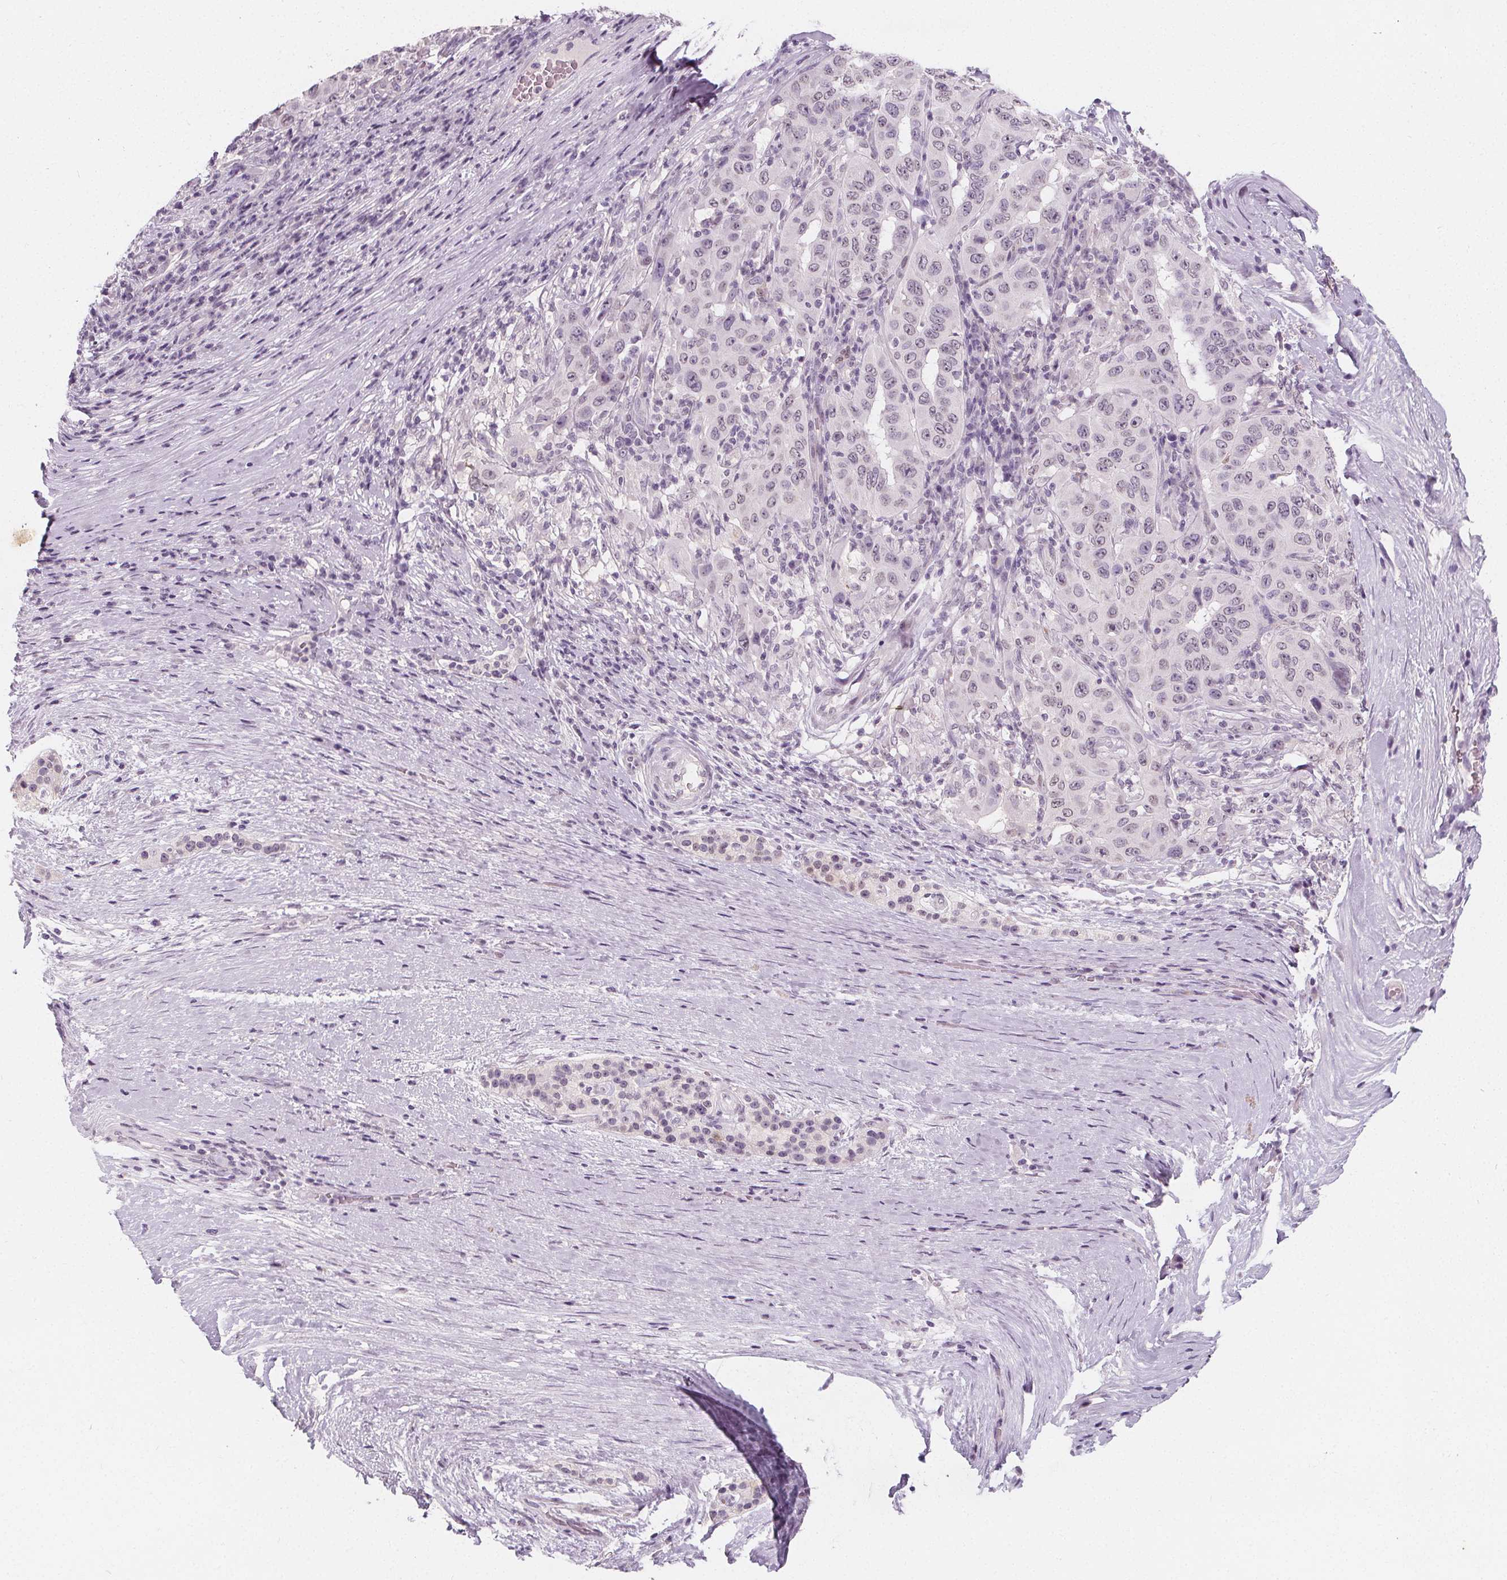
{"staining": {"intensity": "negative", "quantity": "none", "location": "none"}, "tissue": "pancreatic cancer", "cell_type": "Tumor cells", "image_type": "cancer", "snomed": [{"axis": "morphology", "description": "Adenocarcinoma, NOS"}, {"axis": "topography", "description": "Pancreas"}], "caption": "Photomicrograph shows no significant protein positivity in tumor cells of pancreatic adenocarcinoma.", "gene": "DBX2", "patient": {"sex": "male", "age": 63}}